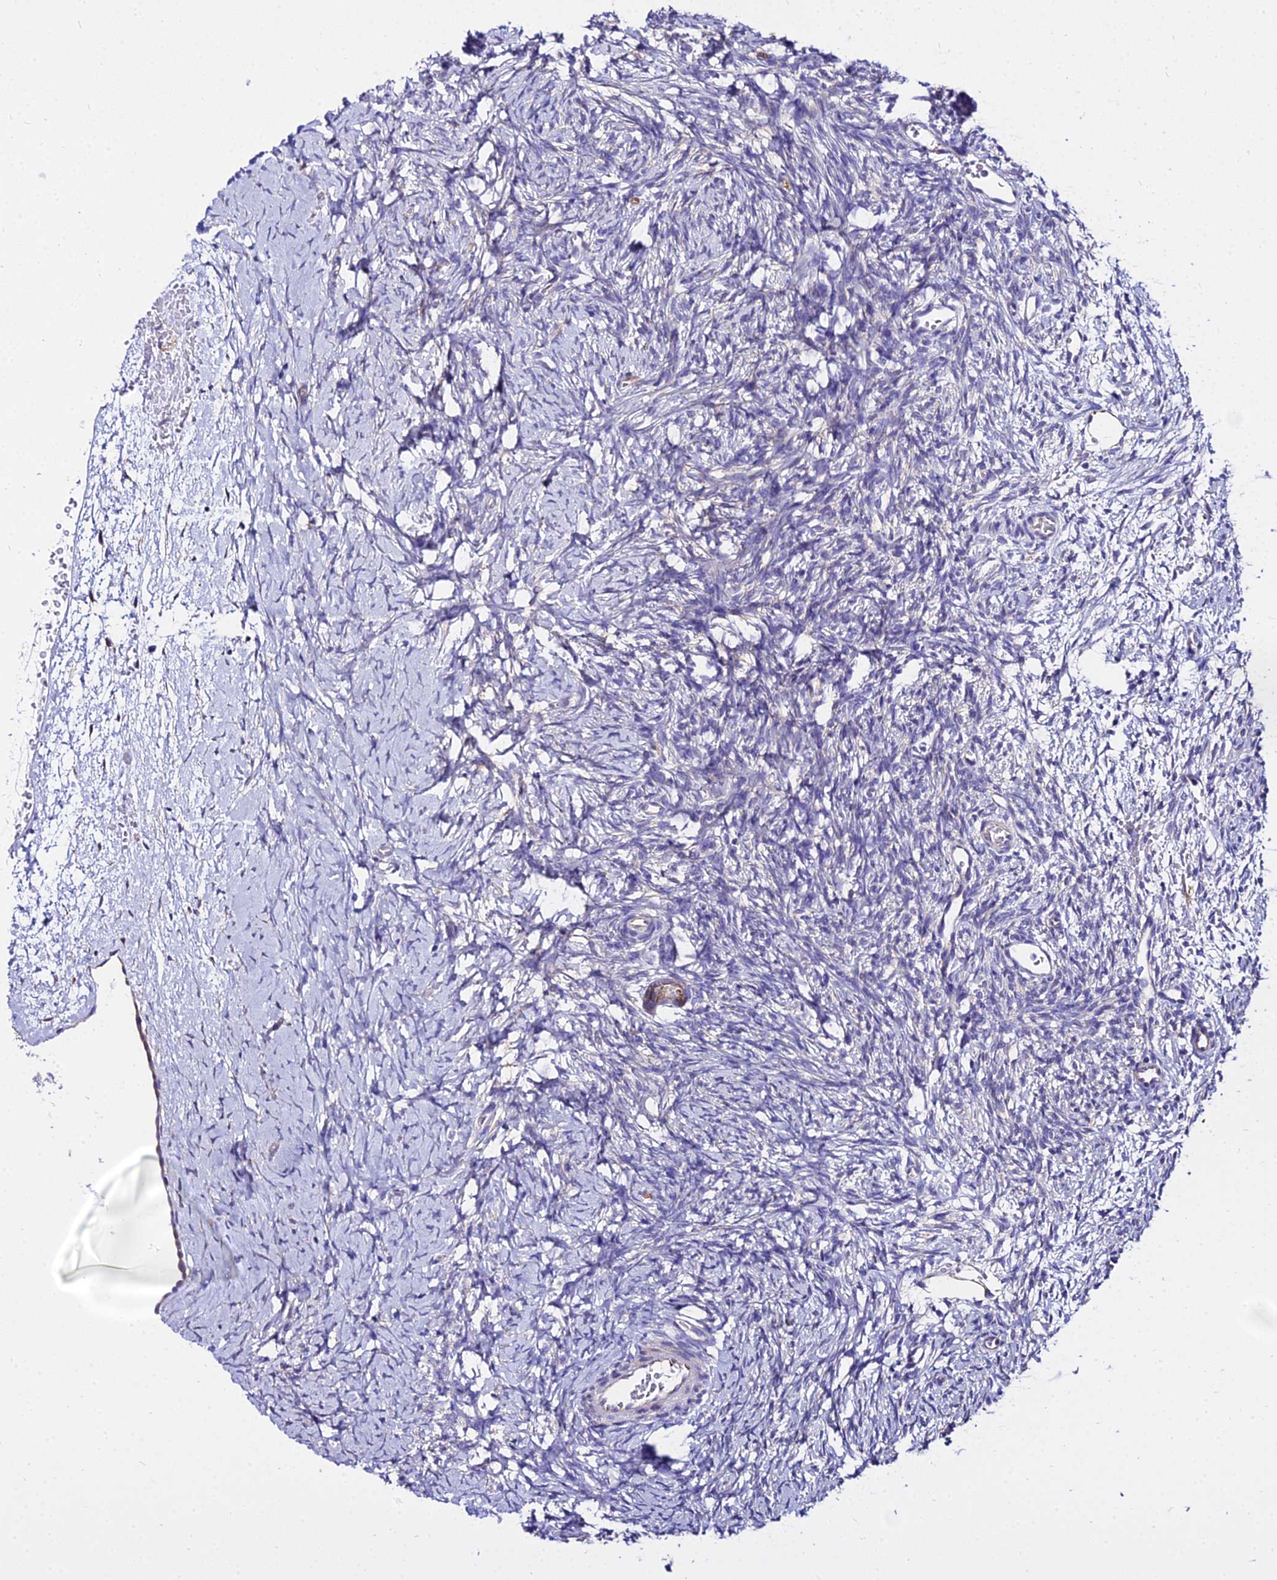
{"staining": {"intensity": "weak", "quantity": ">75%", "location": "cytoplasmic/membranous"}, "tissue": "ovary", "cell_type": "Follicle cells", "image_type": "normal", "snomed": [{"axis": "morphology", "description": "Normal tissue, NOS"}, {"axis": "topography", "description": "Ovary"}], "caption": "IHC (DAB (3,3'-diaminobenzidine)) staining of benign ovary exhibits weak cytoplasmic/membranous protein positivity in approximately >75% of follicle cells. The staining was performed using DAB, with brown indicating positive protein expression. Nuclei are stained blue with hematoxylin.", "gene": "TUBA1A", "patient": {"sex": "female", "age": 39}}